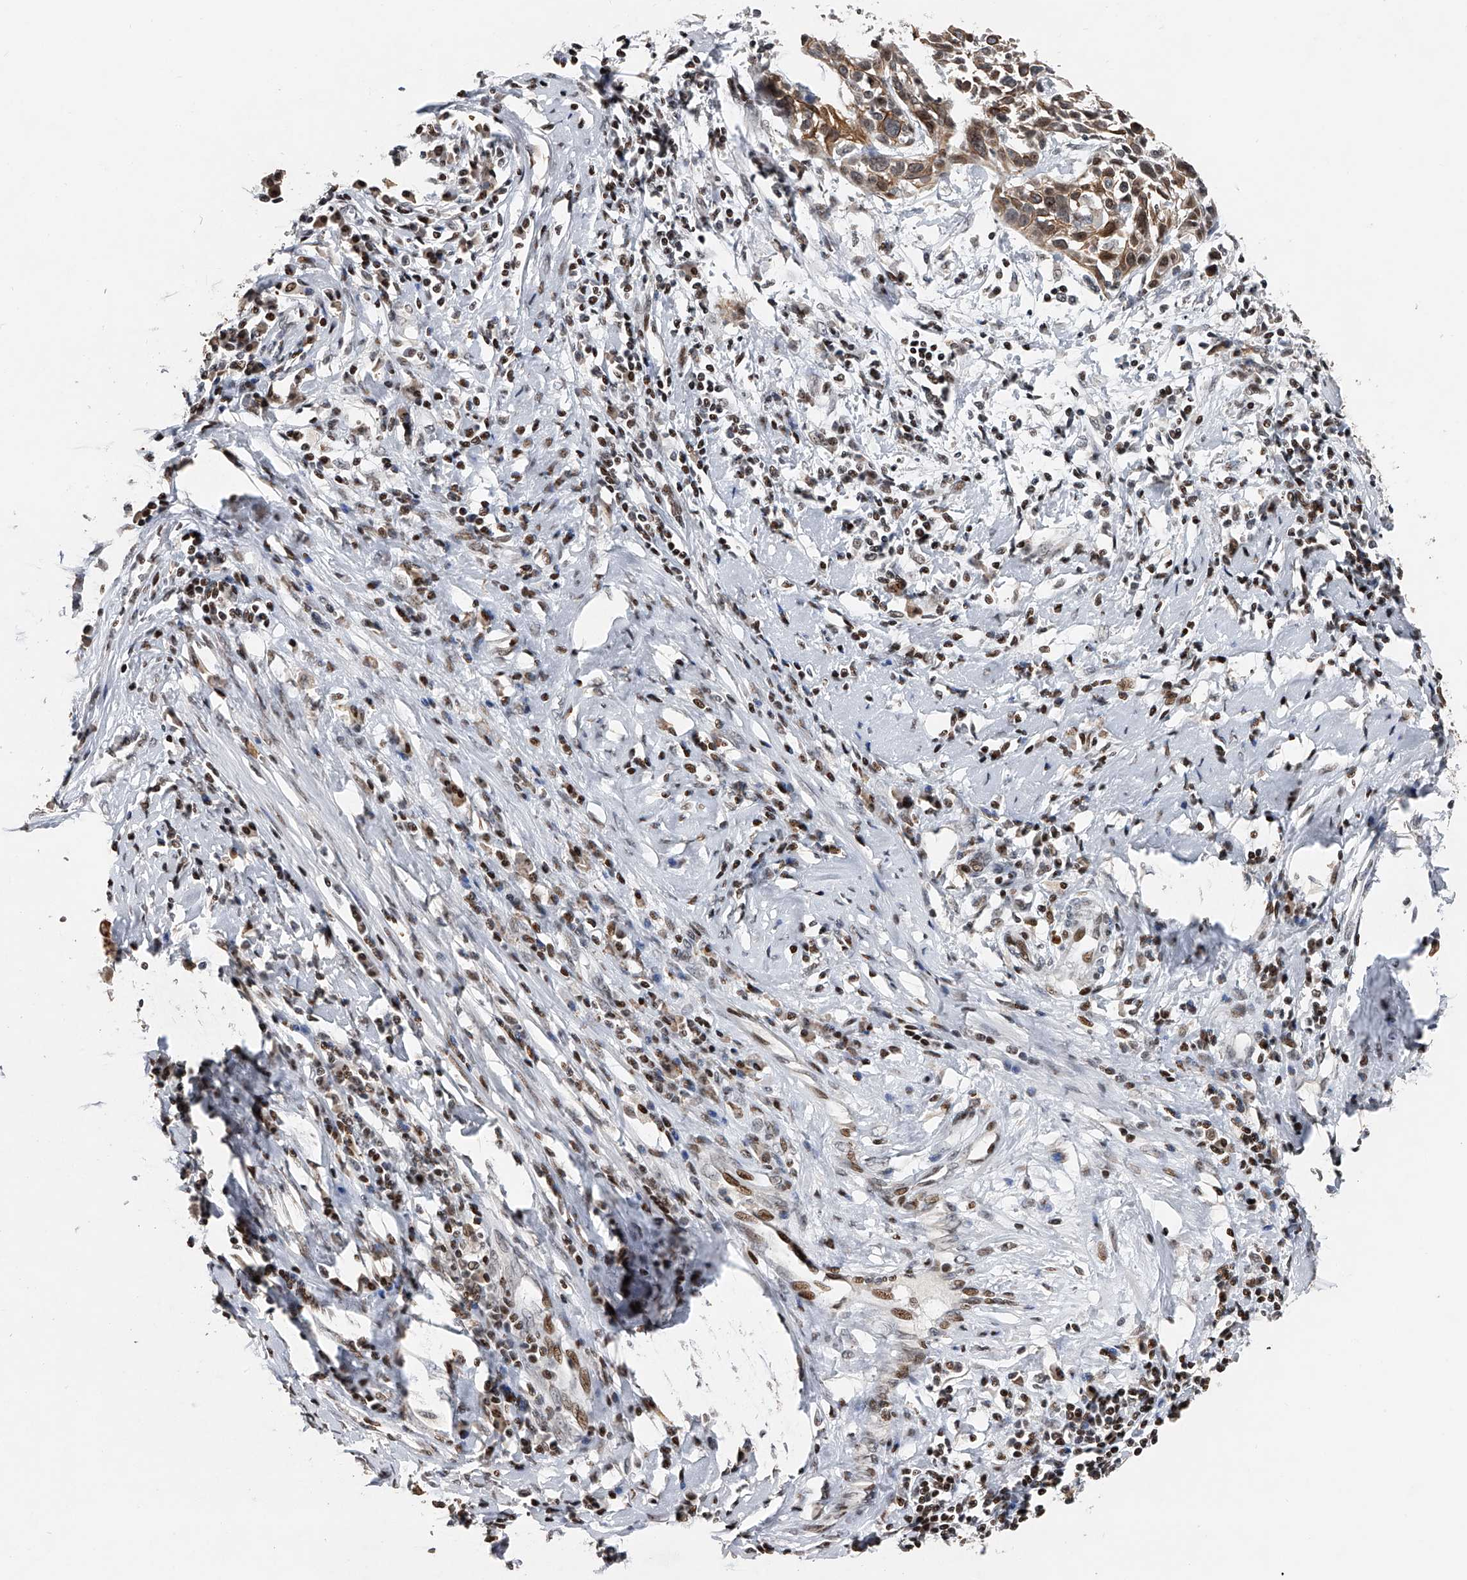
{"staining": {"intensity": "moderate", "quantity": "<25%", "location": "cytoplasmic/membranous"}, "tissue": "cervical cancer", "cell_type": "Tumor cells", "image_type": "cancer", "snomed": [{"axis": "morphology", "description": "Squamous cell carcinoma, NOS"}, {"axis": "topography", "description": "Cervix"}], "caption": "Moderate cytoplasmic/membranous positivity is present in approximately <25% of tumor cells in squamous cell carcinoma (cervical).", "gene": "RWDD2A", "patient": {"sex": "female", "age": 51}}